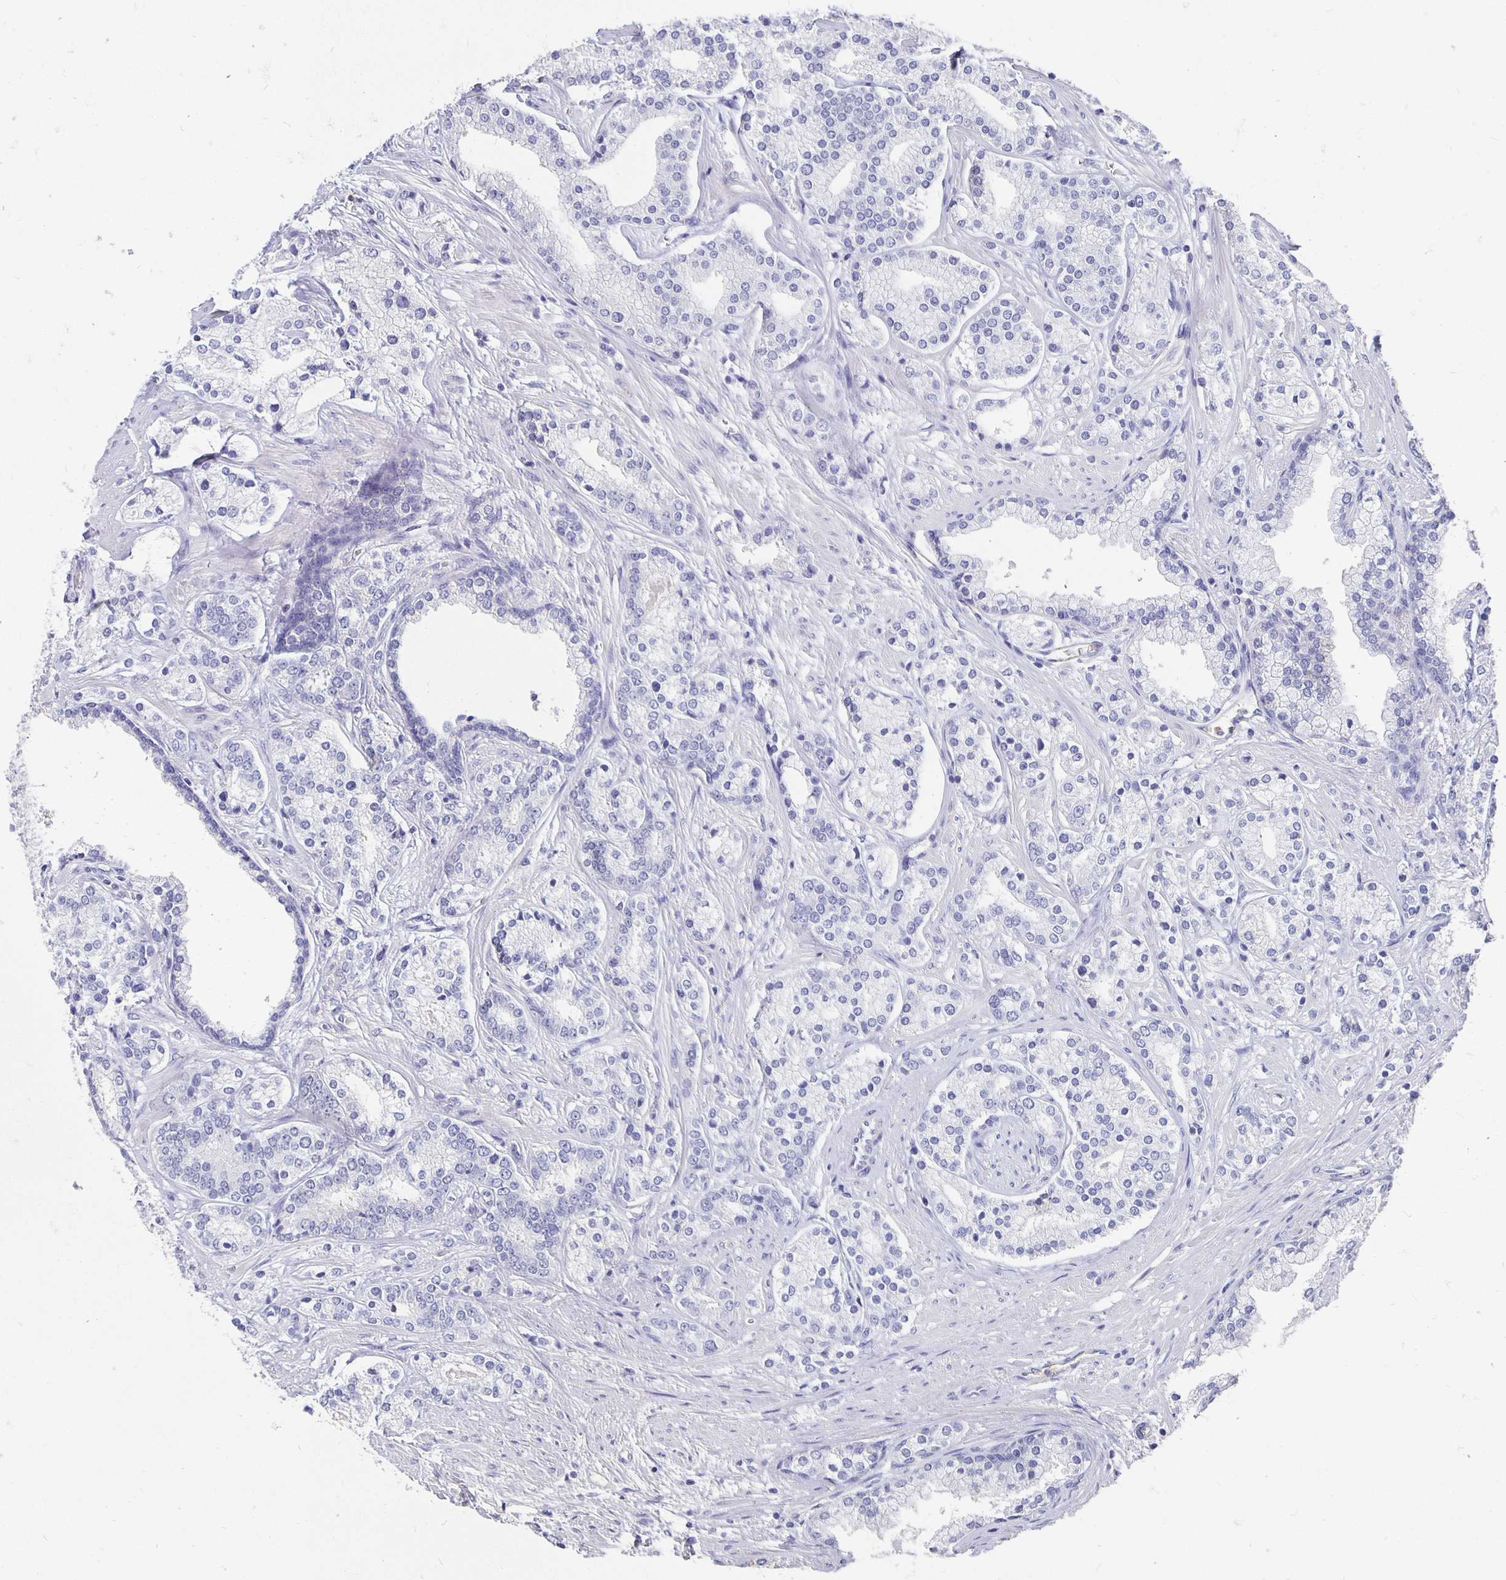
{"staining": {"intensity": "negative", "quantity": "none", "location": "none"}, "tissue": "prostate cancer", "cell_type": "Tumor cells", "image_type": "cancer", "snomed": [{"axis": "morphology", "description": "Adenocarcinoma, High grade"}, {"axis": "topography", "description": "Prostate"}], "caption": "Immunohistochemistry micrograph of neoplastic tissue: adenocarcinoma (high-grade) (prostate) stained with DAB (3,3'-diaminobenzidine) shows no significant protein staining in tumor cells.", "gene": "APOB", "patient": {"sex": "male", "age": 58}}